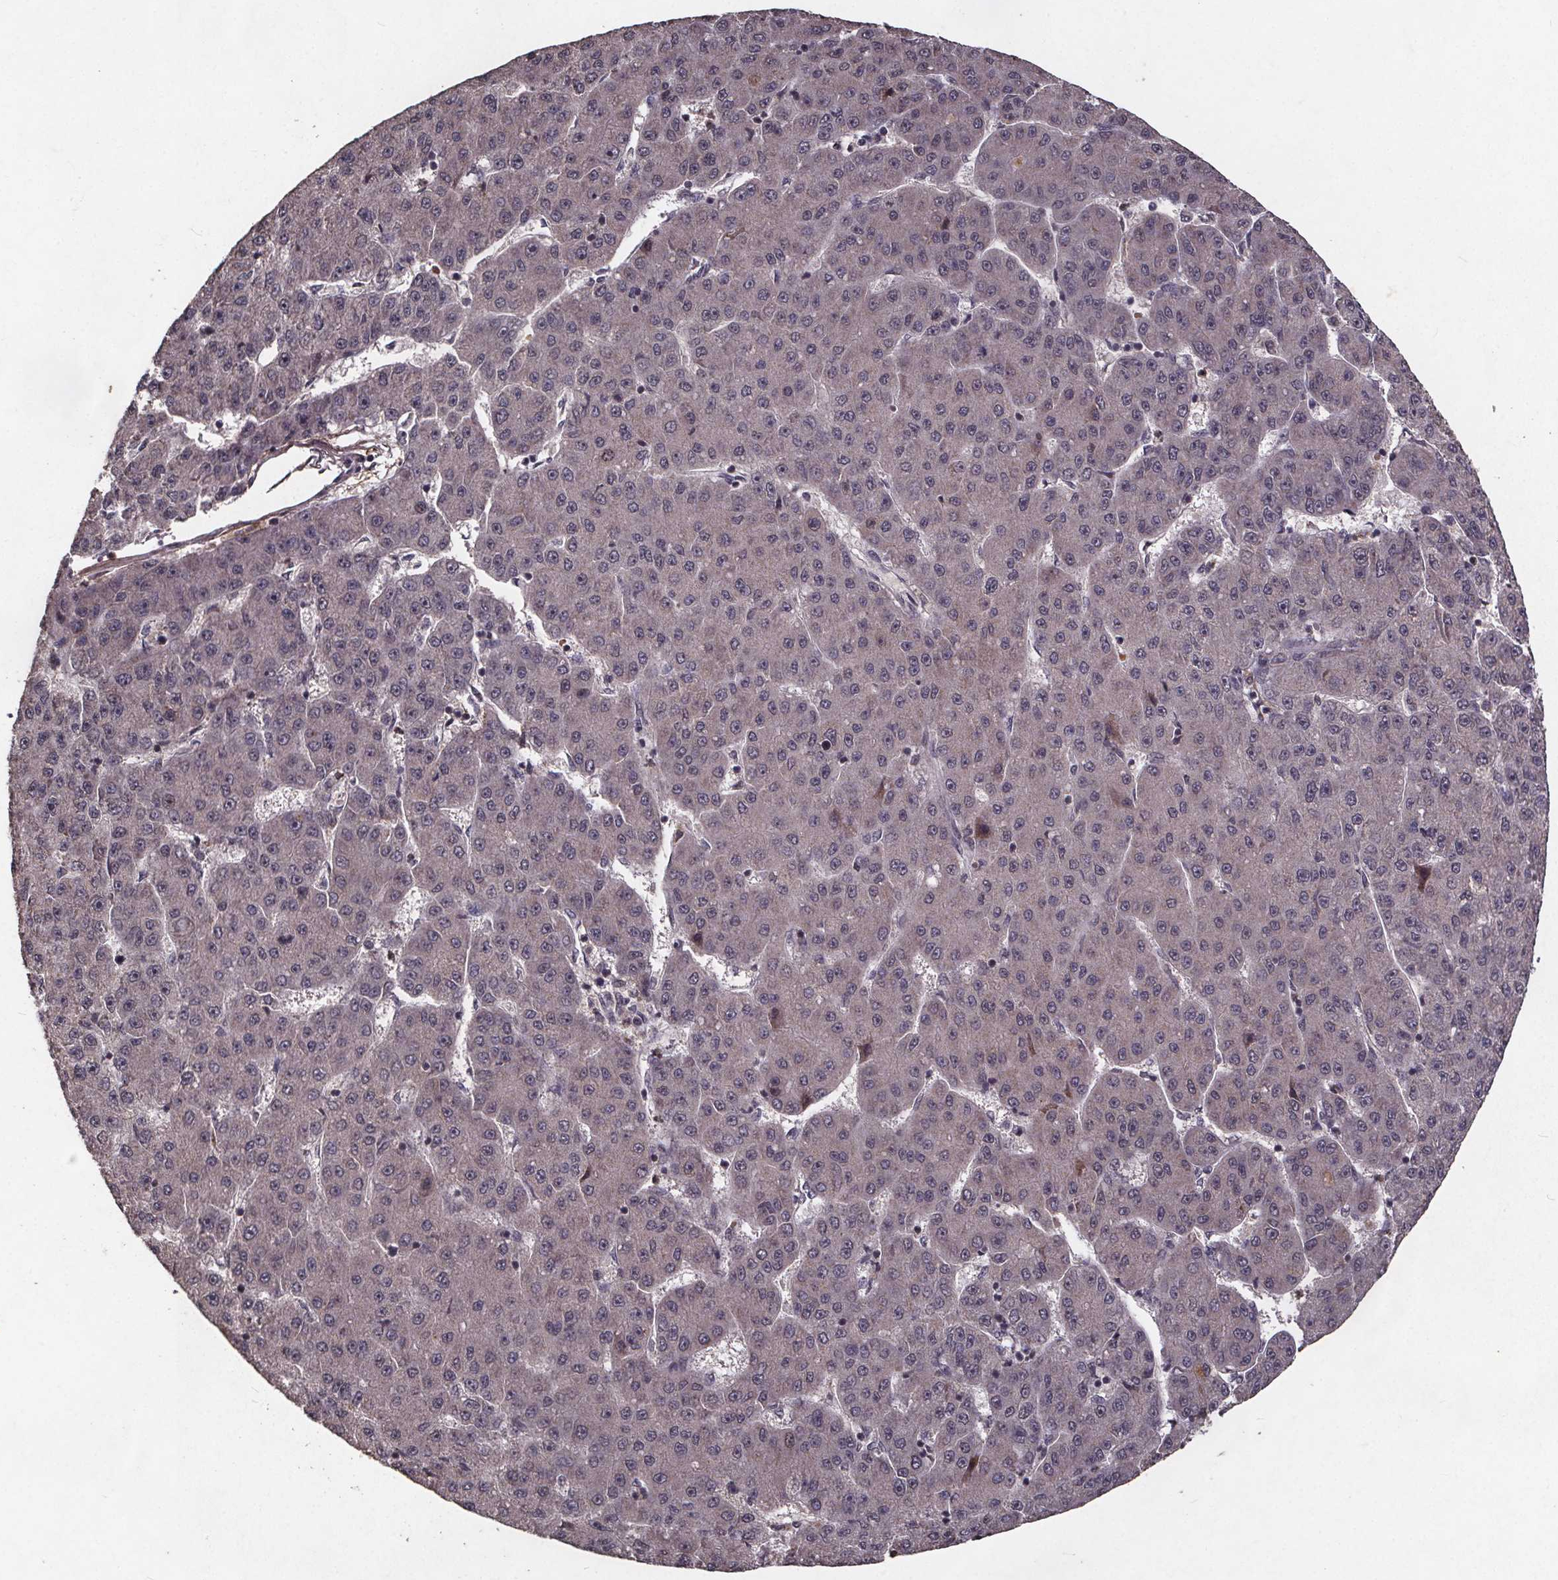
{"staining": {"intensity": "weak", "quantity": "<25%", "location": "cytoplasmic/membranous"}, "tissue": "liver cancer", "cell_type": "Tumor cells", "image_type": "cancer", "snomed": [{"axis": "morphology", "description": "Carcinoma, Hepatocellular, NOS"}, {"axis": "topography", "description": "Liver"}], "caption": "Protein analysis of liver cancer (hepatocellular carcinoma) demonstrates no significant expression in tumor cells.", "gene": "GPX3", "patient": {"sex": "male", "age": 67}}